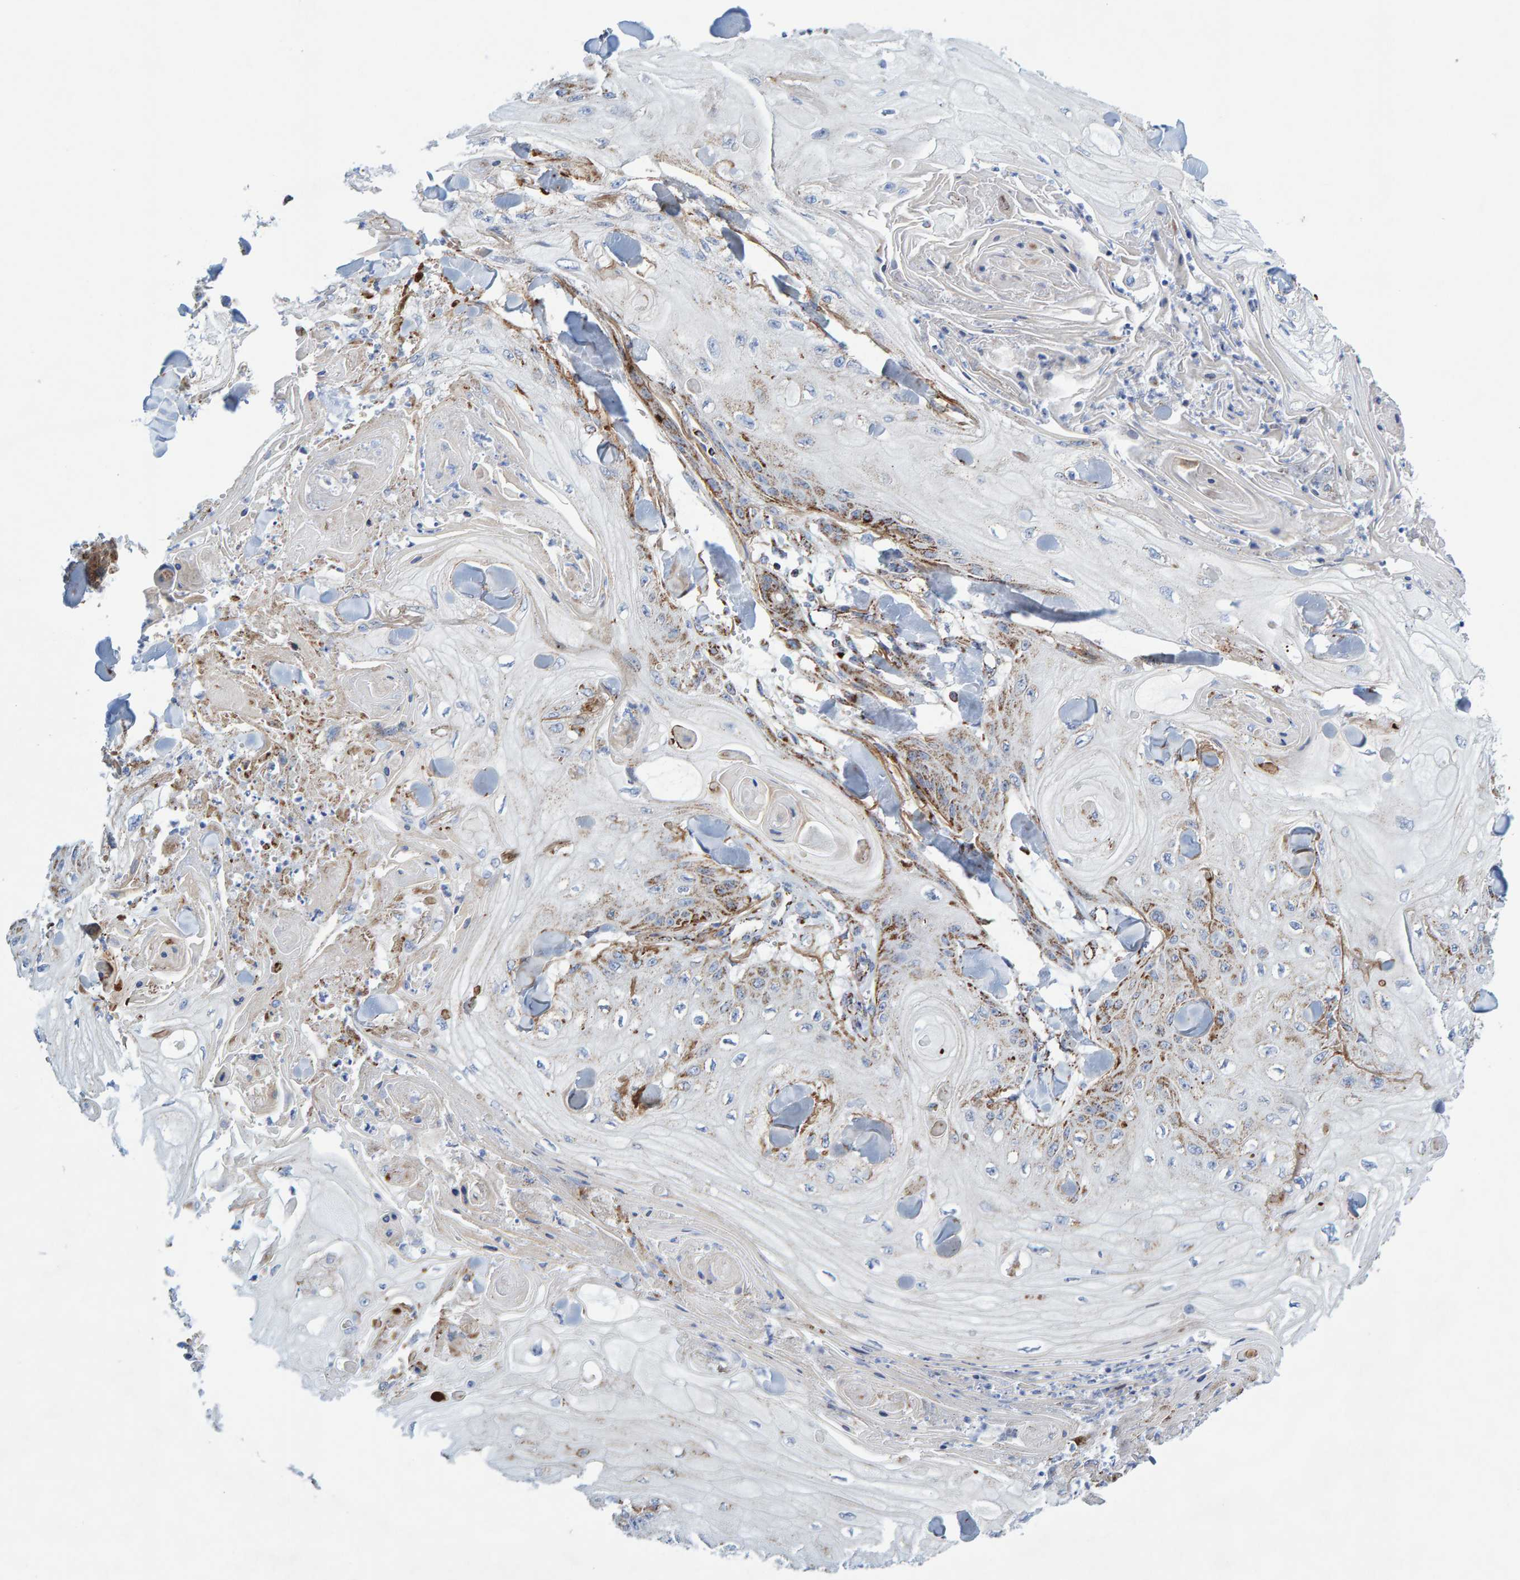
{"staining": {"intensity": "moderate", "quantity": "25%-75%", "location": "cytoplasmic/membranous"}, "tissue": "skin cancer", "cell_type": "Tumor cells", "image_type": "cancer", "snomed": [{"axis": "morphology", "description": "Squamous cell carcinoma, NOS"}, {"axis": "topography", "description": "Skin"}], "caption": "This is an image of IHC staining of skin cancer, which shows moderate expression in the cytoplasmic/membranous of tumor cells.", "gene": "GGTA1", "patient": {"sex": "male", "age": 74}}